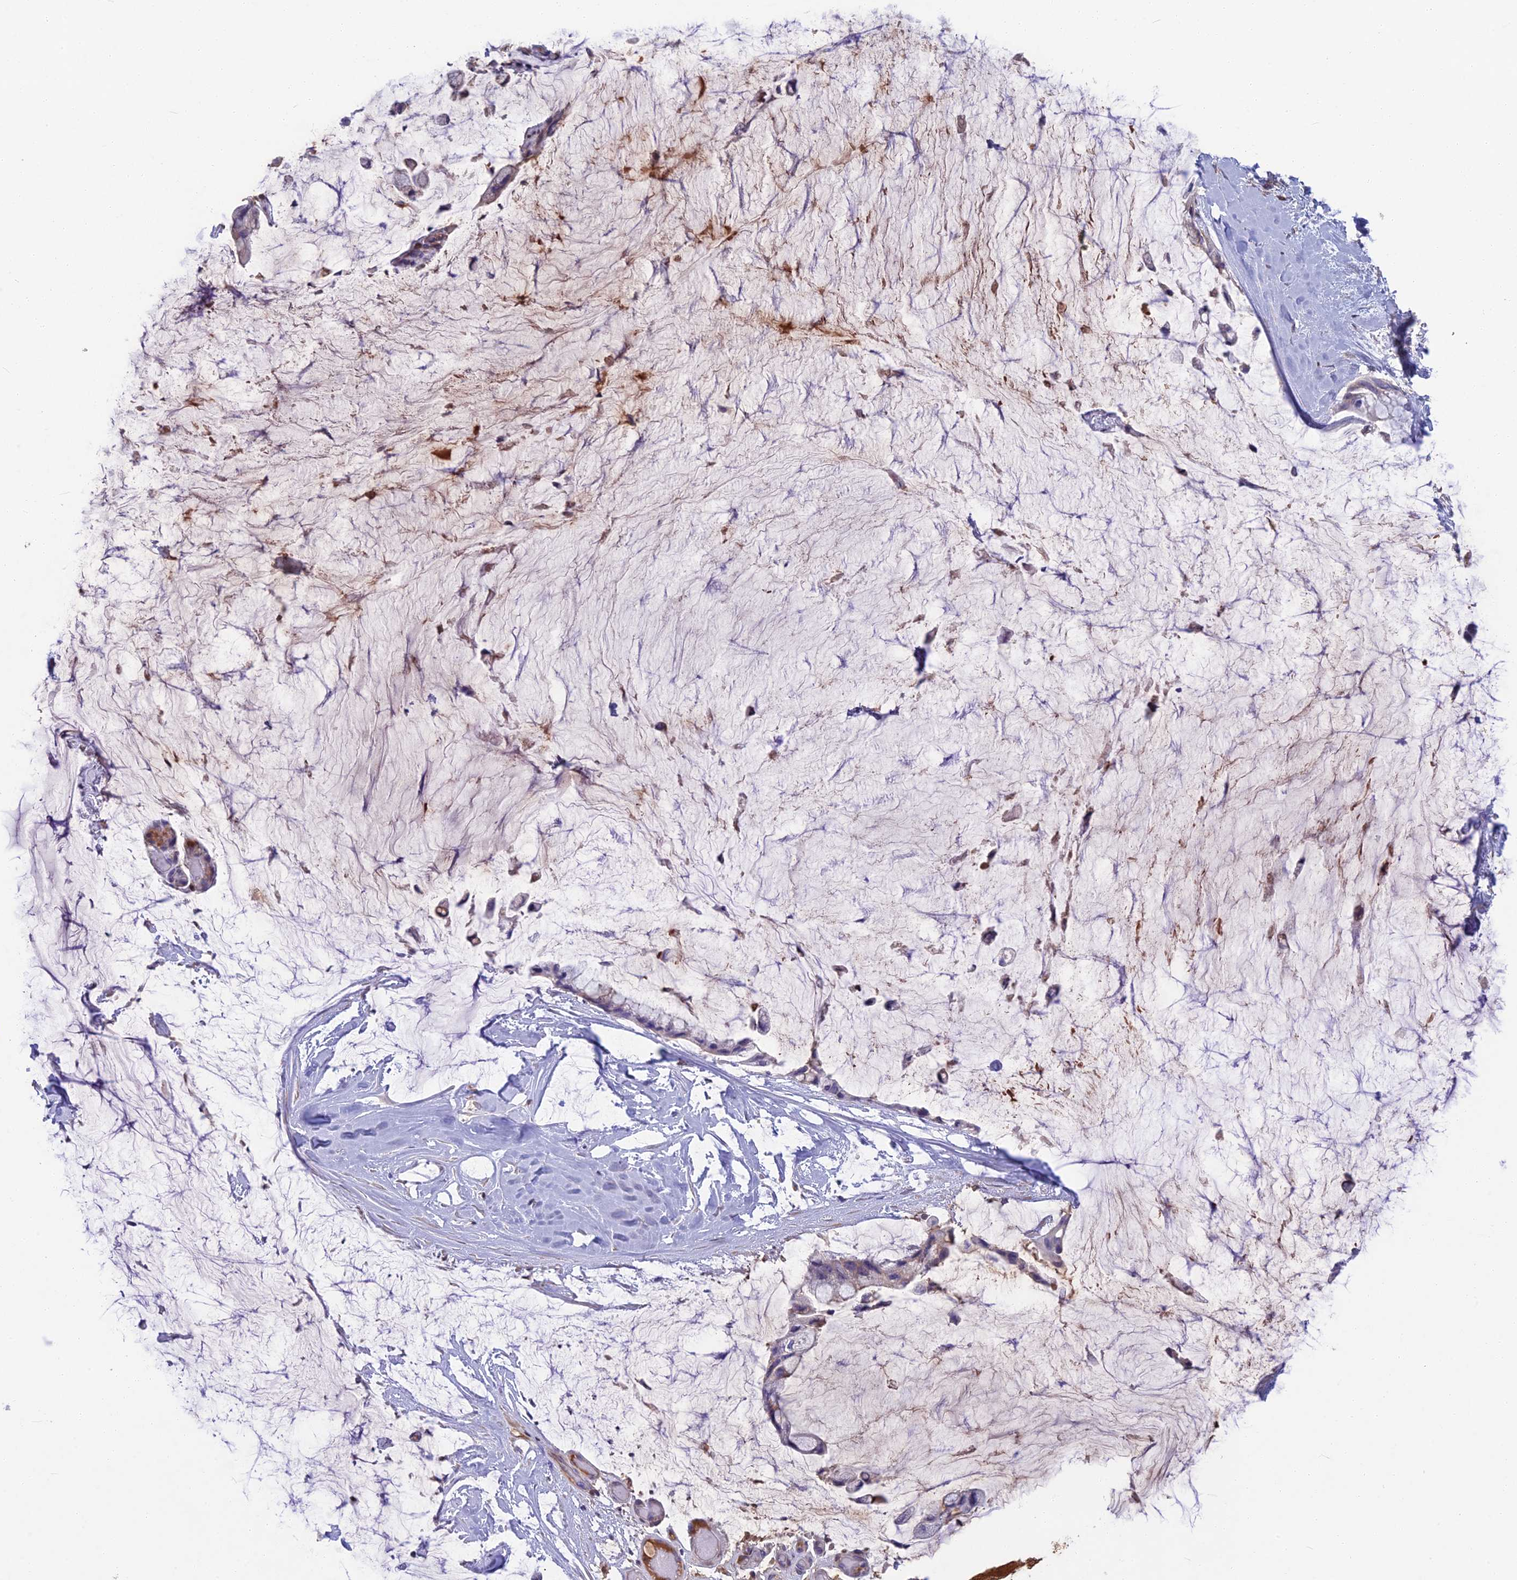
{"staining": {"intensity": "weak", "quantity": "<25%", "location": "cytoplasmic/membranous"}, "tissue": "ovarian cancer", "cell_type": "Tumor cells", "image_type": "cancer", "snomed": [{"axis": "morphology", "description": "Cystadenocarcinoma, mucinous, NOS"}, {"axis": "topography", "description": "Ovary"}], "caption": "High magnification brightfield microscopy of ovarian cancer stained with DAB (3,3'-diaminobenzidine) (brown) and counterstained with hematoxylin (blue): tumor cells show no significant expression.", "gene": "SNAP91", "patient": {"sex": "female", "age": 39}}